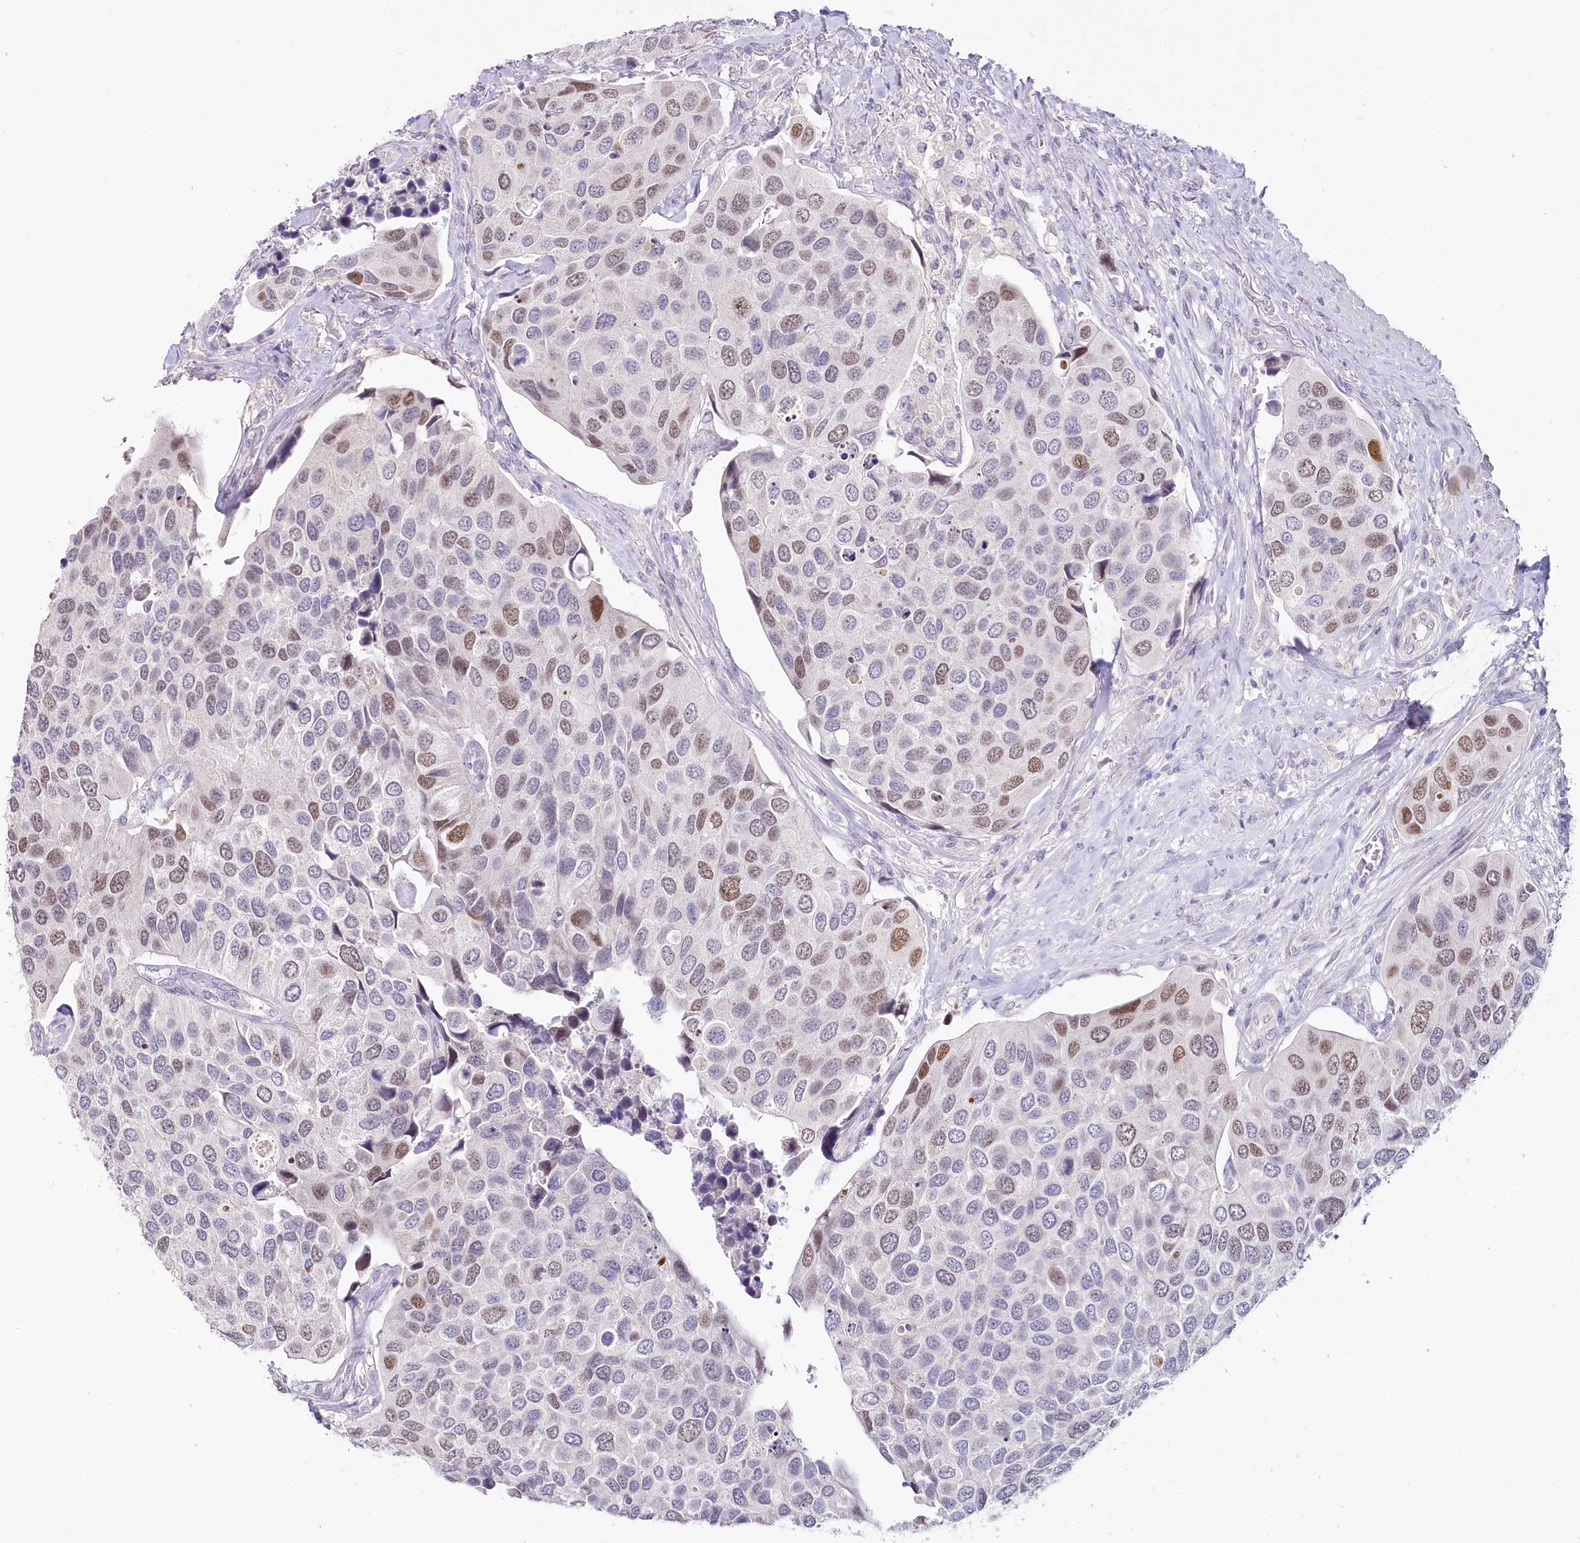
{"staining": {"intensity": "moderate", "quantity": "<25%", "location": "nuclear"}, "tissue": "urothelial cancer", "cell_type": "Tumor cells", "image_type": "cancer", "snomed": [{"axis": "morphology", "description": "Urothelial carcinoma, High grade"}, {"axis": "topography", "description": "Urinary bladder"}], "caption": "Immunohistochemistry of urothelial cancer exhibits low levels of moderate nuclear staining in approximately <25% of tumor cells.", "gene": "TP53", "patient": {"sex": "male", "age": 74}}